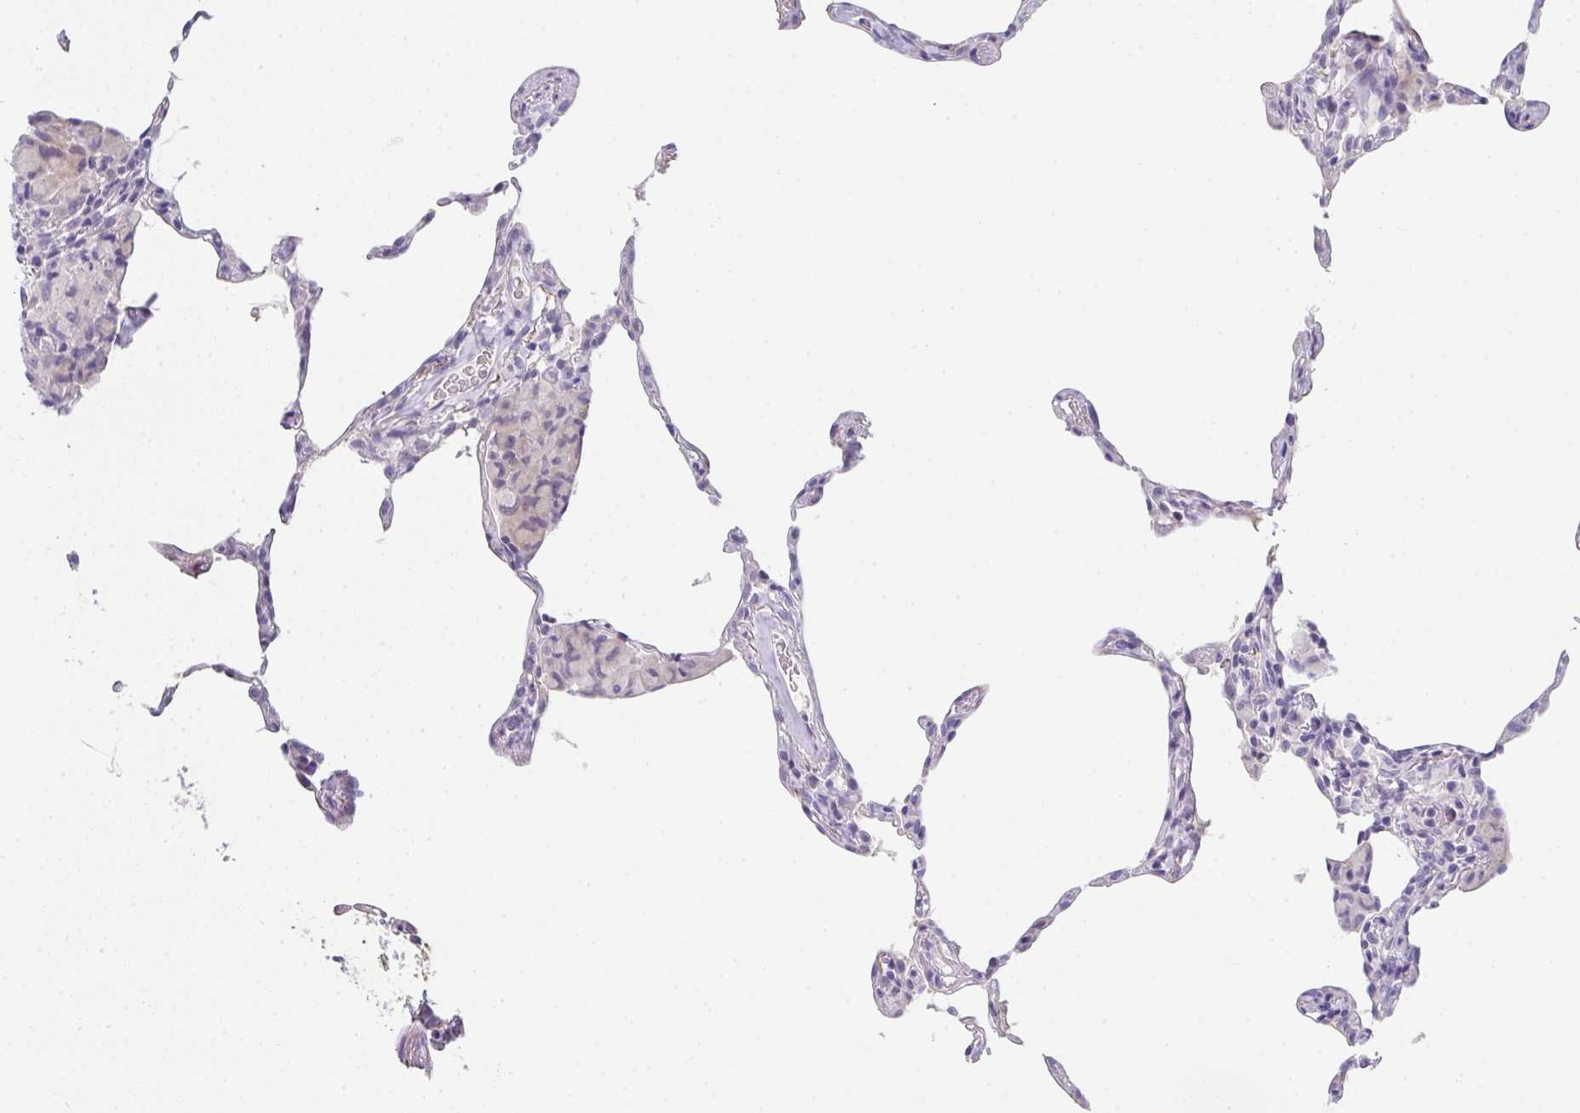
{"staining": {"intensity": "negative", "quantity": "none", "location": "none"}, "tissue": "lung", "cell_type": "Alveolar cells", "image_type": "normal", "snomed": [{"axis": "morphology", "description": "Normal tissue, NOS"}, {"axis": "topography", "description": "Lung"}], "caption": "The micrograph displays no significant expression in alveolar cells of lung.", "gene": "C1QTNF8", "patient": {"sex": "female", "age": 57}}